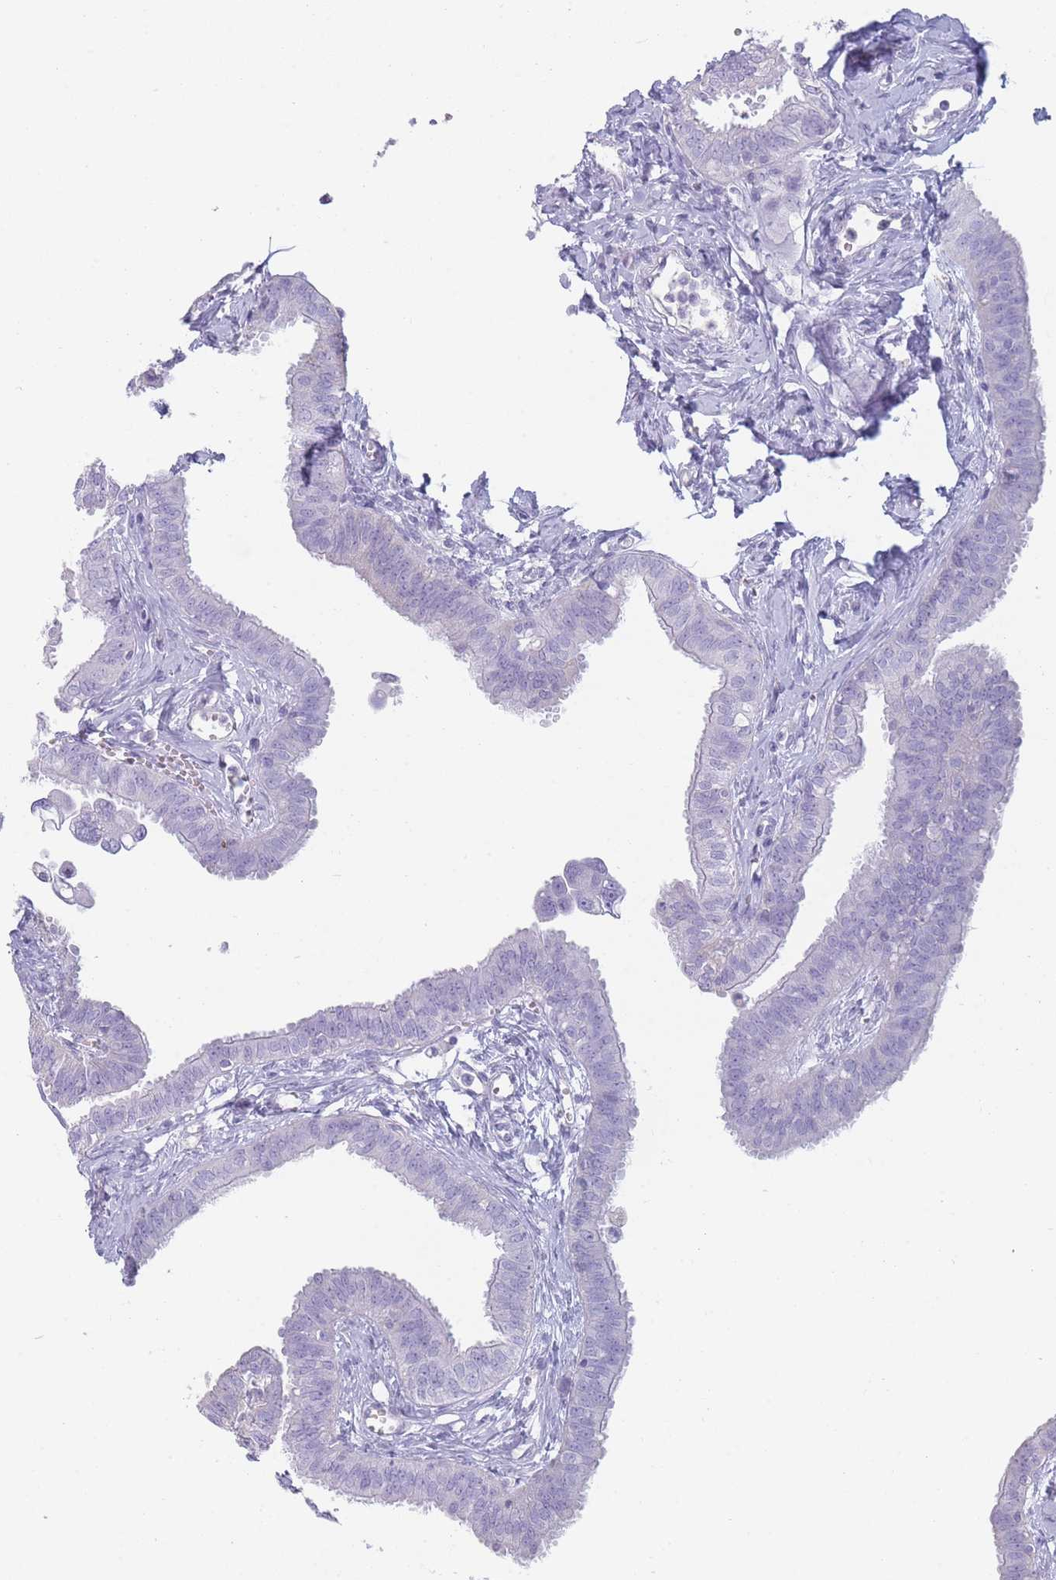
{"staining": {"intensity": "negative", "quantity": "none", "location": "none"}, "tissue": "fallopian tube", "cell_type": "Glandular cells", "image_type": "normal", "snomed": [{"axis": "morphology", "description": "Normal tissue, NOS"}, {"axis": "morphology", "description": "Carcinoma, NOS"}, {"axis": "topography", "description": "Fallopian tube"}, {"axis": "topography", "description": "Ovary"}], "caption": "This is an immunohistochemistry (IHC) image of normal fallopian tube. There is no staining in glandular cells.", "gene": "GPR12", "patient": {"sex": "female", "age": 59}}